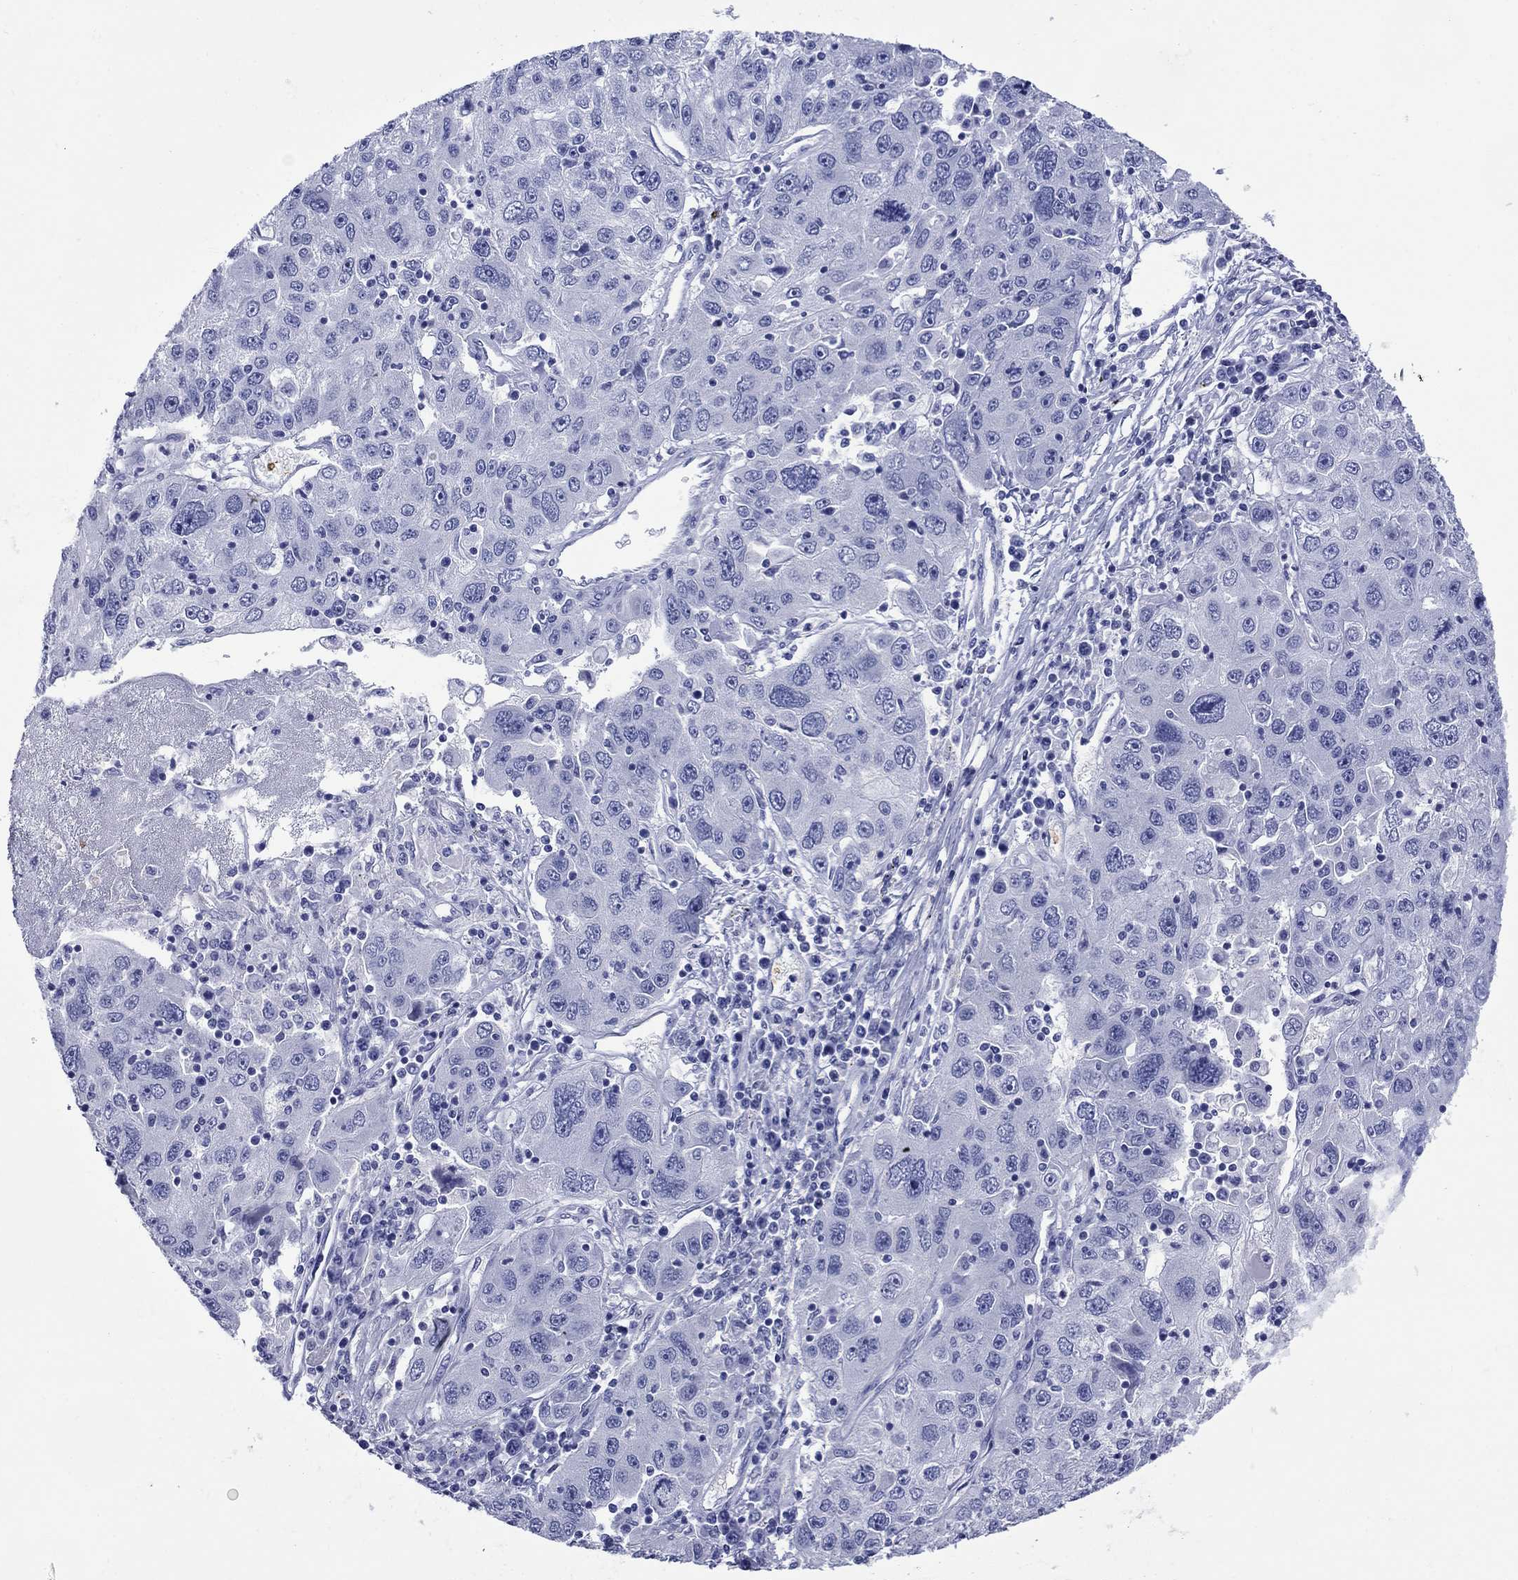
{"staining": {"intensity": "negative", "quantity": "none", "location": "none"}, "tissue": "stomach cancer", "cell_type": "Tumor cells", "image_type": "cancer", "snomed": [{"axis": "morphology", "description": "Adenocarcinoma, NOS"}, {"axis": "topography", "description": "Stomach"}], "caption": "Human stomach cancer (adenocarcinoma) stained for a protein using IHC reveals no expression in tumor cells.", "gene": "ROM1", "patient": {"sex": "male", "age": 56}}